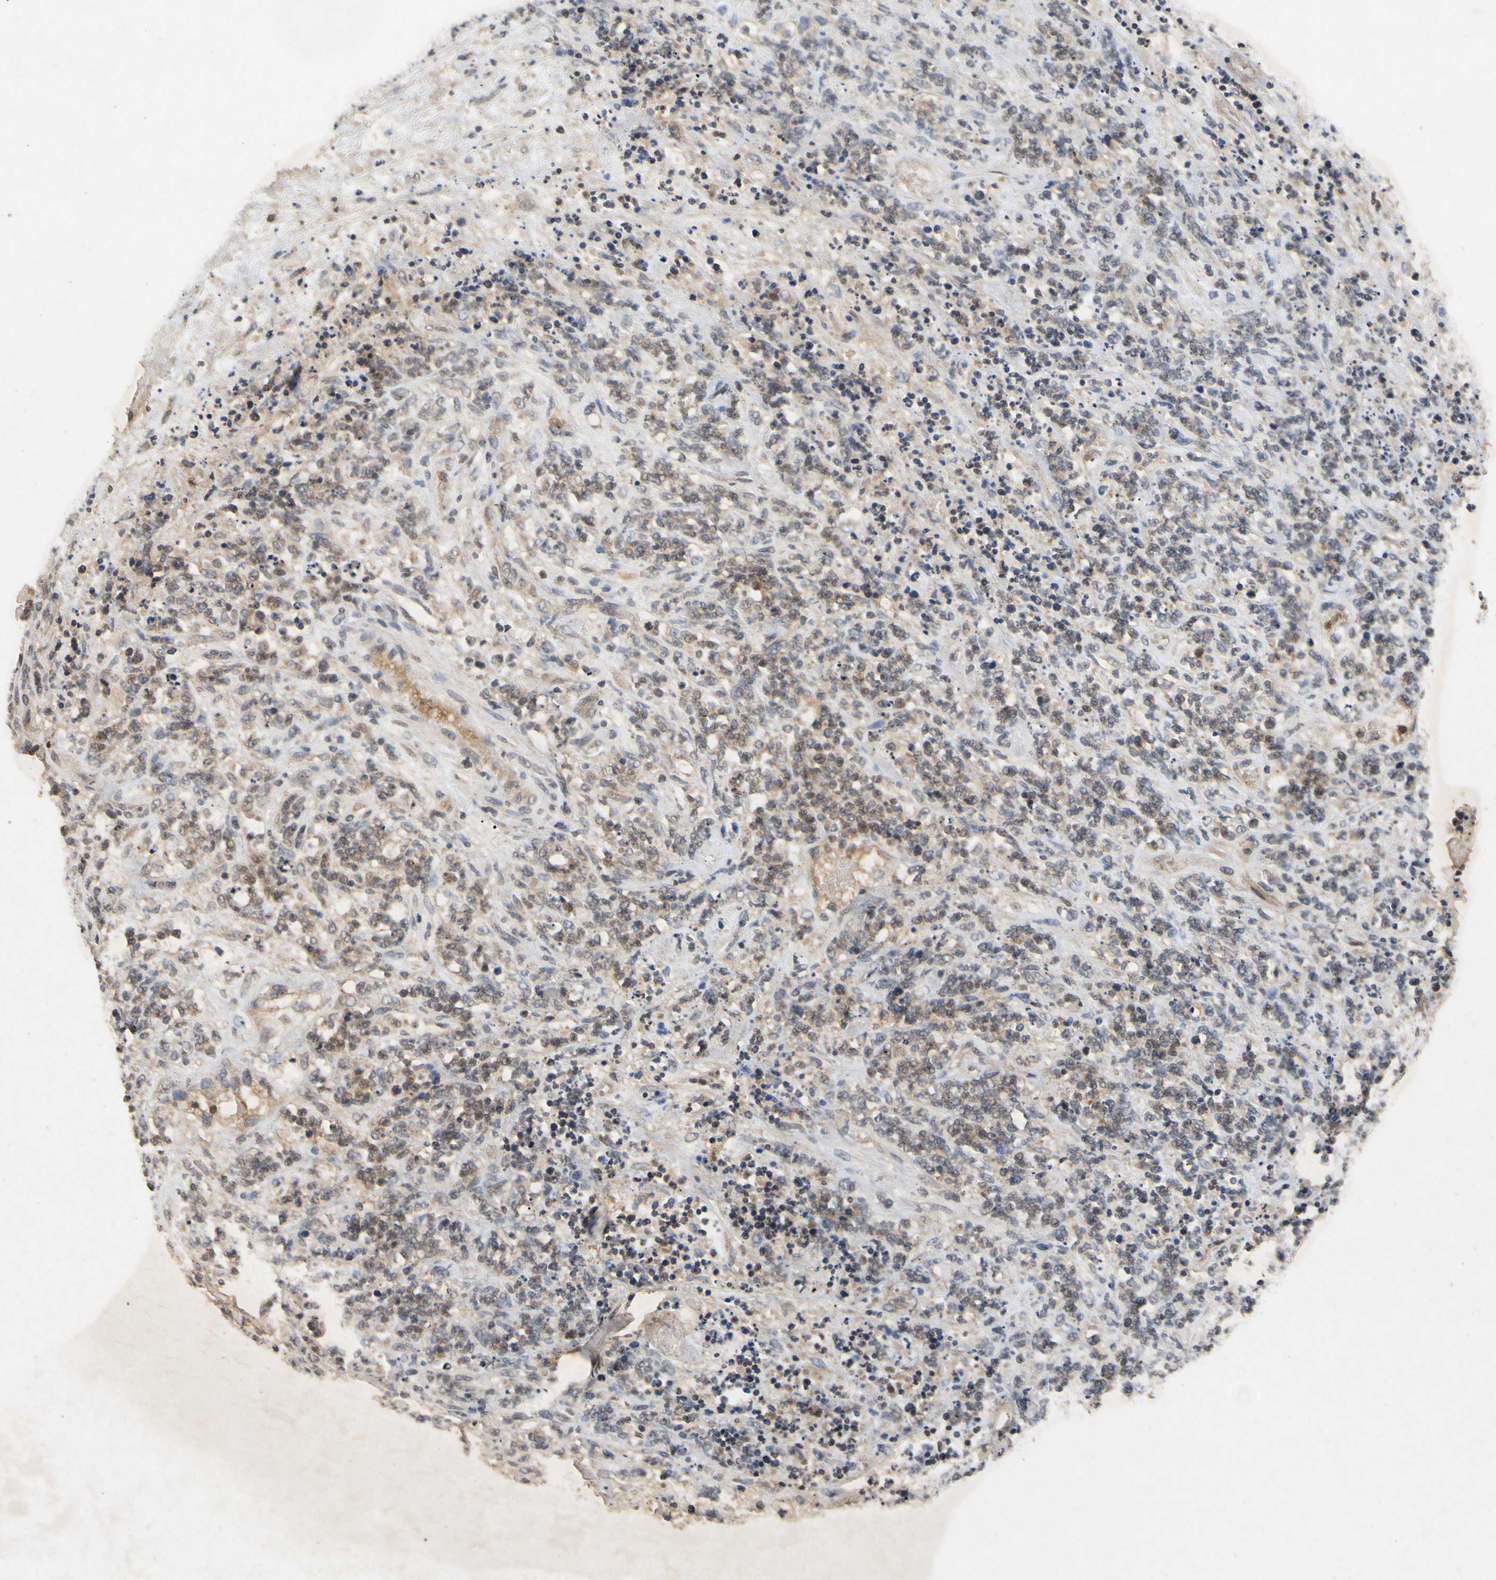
{"staining": {"intensity": "weak", "quantity": ">75%", "location": "cytoplasmic/membranous"}, "tissue": "lymphoma", "cell_type": "Tumor cells", "image_type": "cancer", "snomed": [{"axis": "morphology", "description": "Malignant lymphoma, non-Hodgkin's type, High grade"}, {"axis": "topography", "description": "Soft tissue"}], "caption": "Immunohistochemical staining of lymphoma reveals low levels of weak cytoplasmic/membranous expression in approximately >75% of tumor cells.", "gene": "CP", "patient": {"sex": "male", "age": 18}}